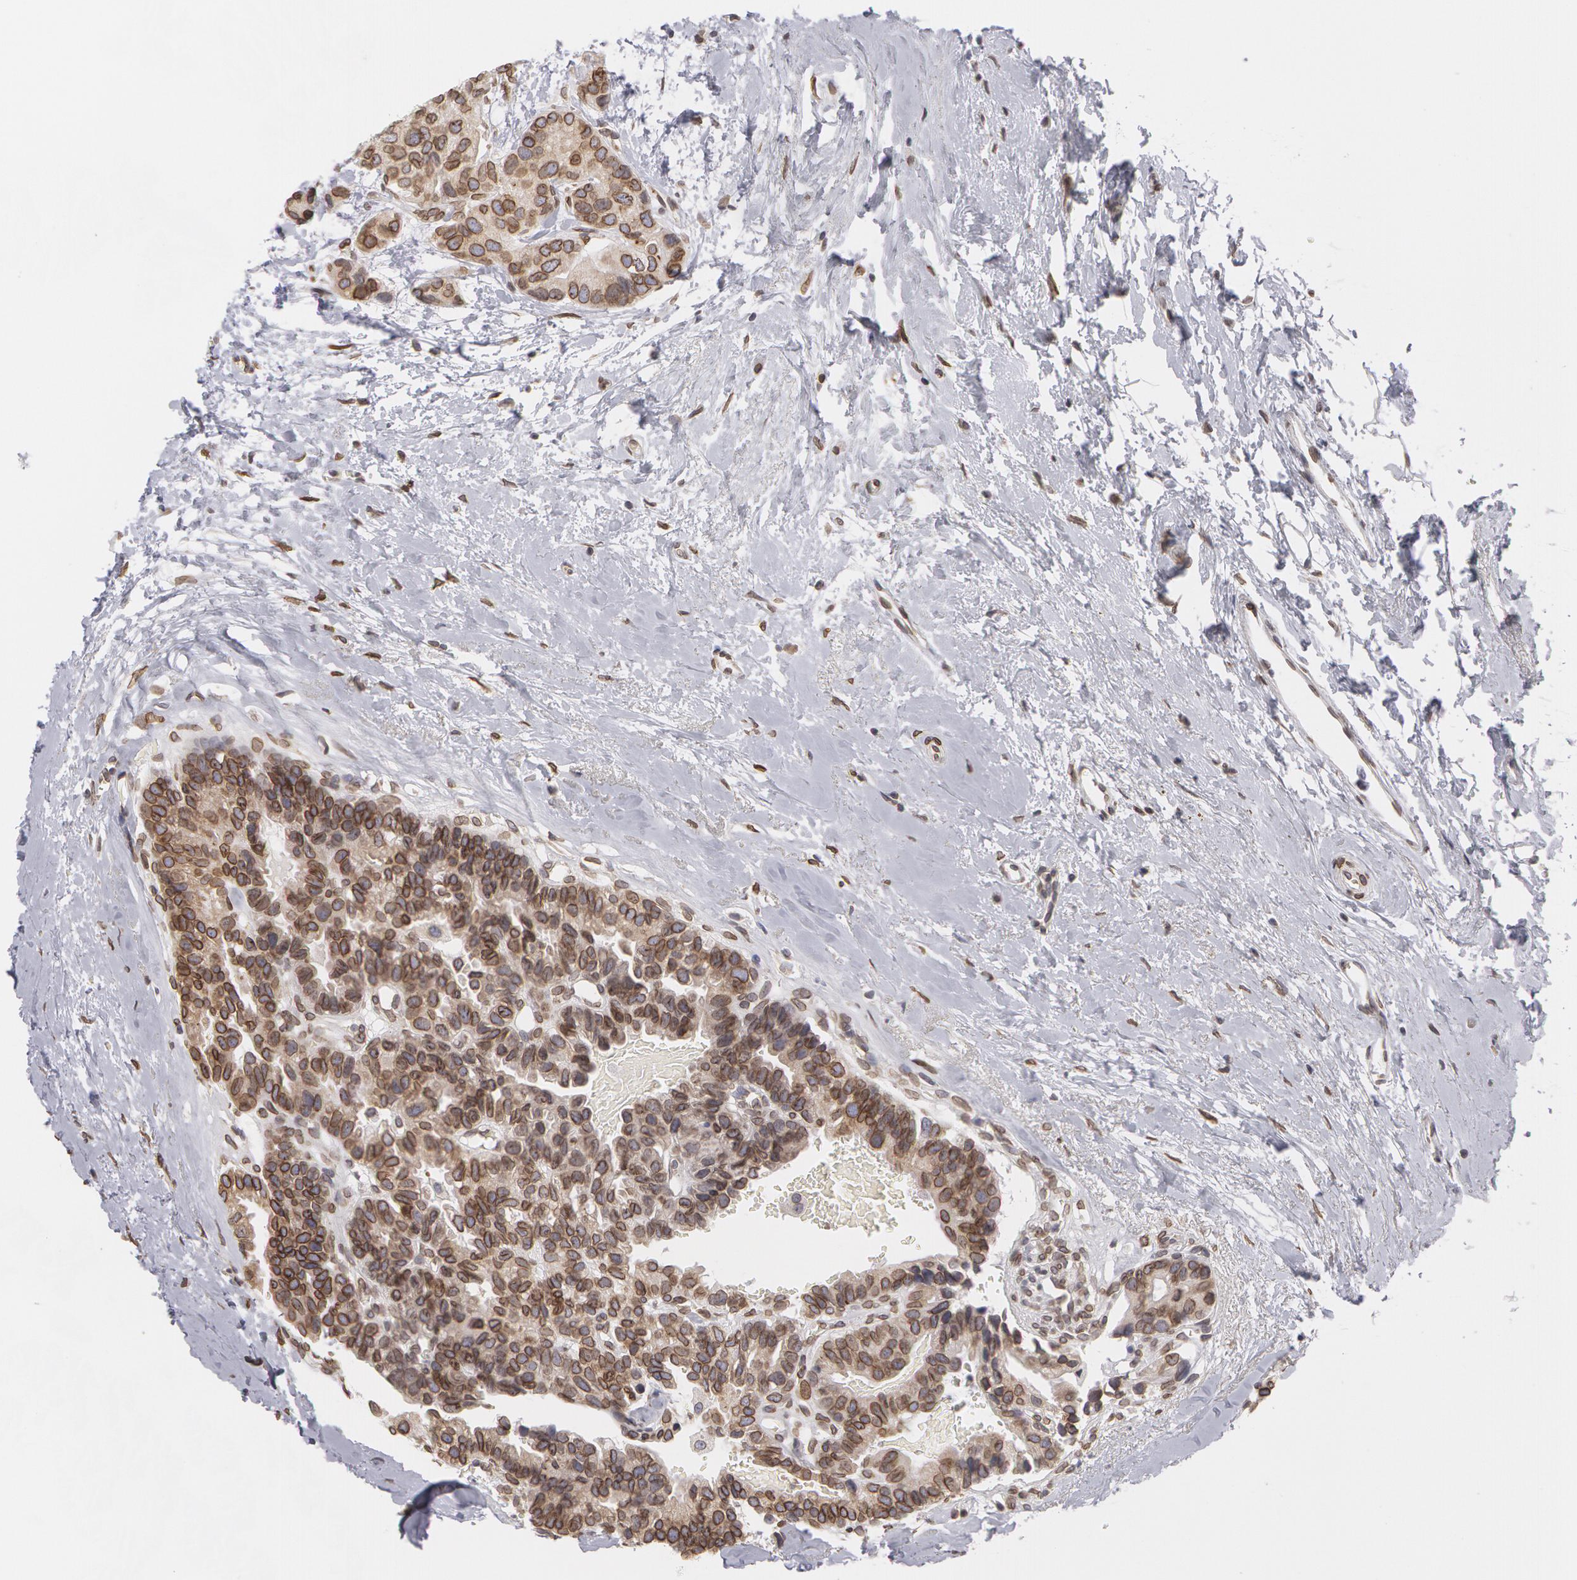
{"staining": {"intensity": "weak", "quantity": ">75%", "location": "nuclear"}, "tissue": "breast cancer", "cell_type": "Tumor cells", "image_type": "cancer", "snomed": [{"axis": "morphology", "description": "Duct carcinoma"}, {"axis": "topography", "description": "Breast"}], "caption": "The image demonstrates immunohistochemical staining of breast intraductal carcinoma. There is weak nuclear staining is appreciated in approximately >75% of tumor cells. (IHC, brightfield microscopy, high magnification).", "gene": "EMD", "patient": {"sex": "female", "age": 69}}